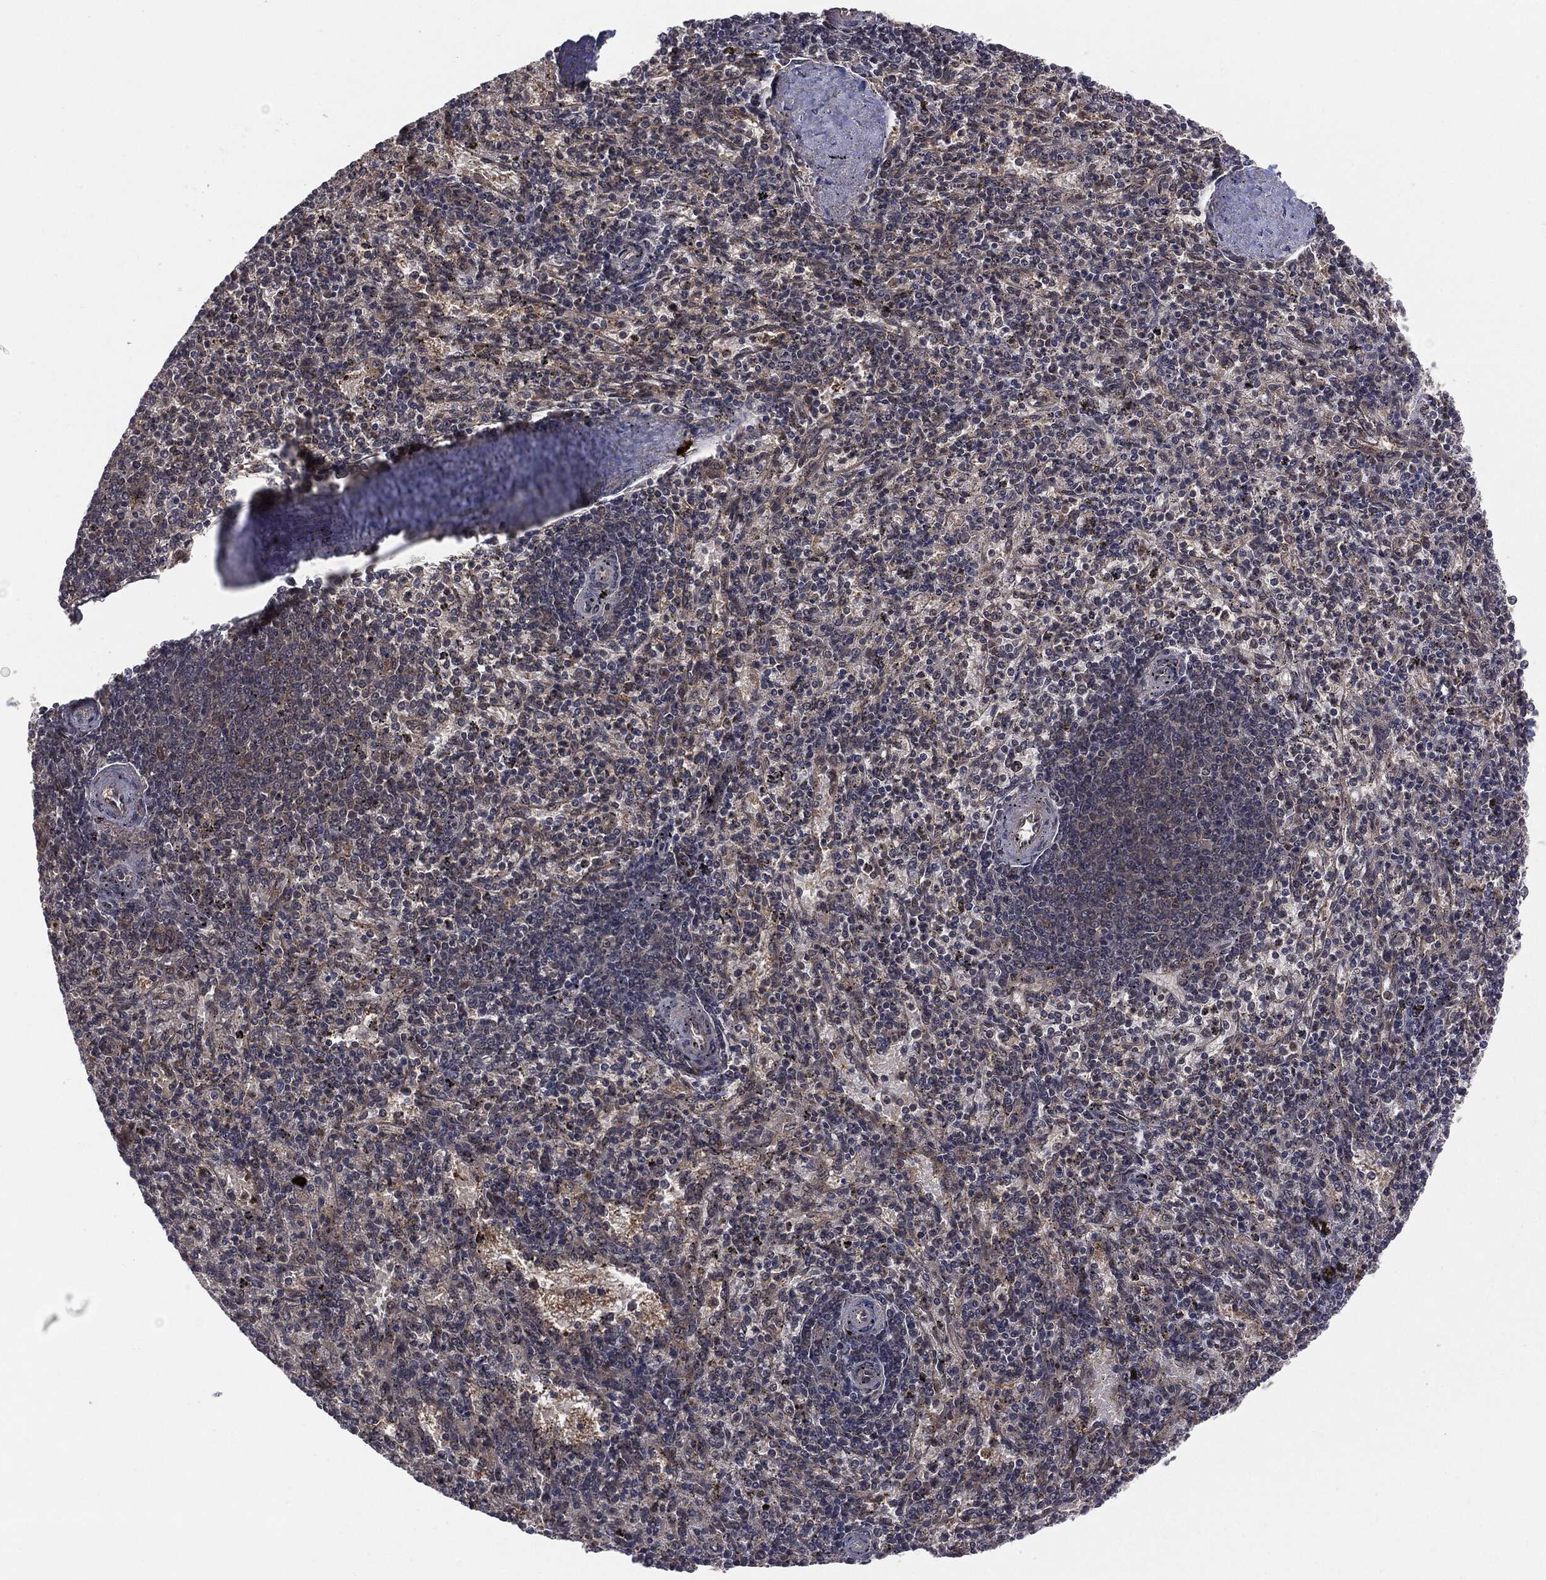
{"staining": {"intensity": "moderate", "quantity": "<25%", "location": "cytoplasmic/membranous"}, "tissue": "spleen", "cell_type": "Cells in red pulp", "image_type": "normal", "snomed": [{"axis": "morphology", "description": "Normal tissue, NOS"}, {"axis": "topography", "description": "Spleen"}], "caption": "Protein staining of unremarkable spleen reveals moderate cytoplasmic/membranous staining in approximately <25% of cells in red pulp.", "gene": "KRT7", "patient": {"sex": "female", "age": 37}}